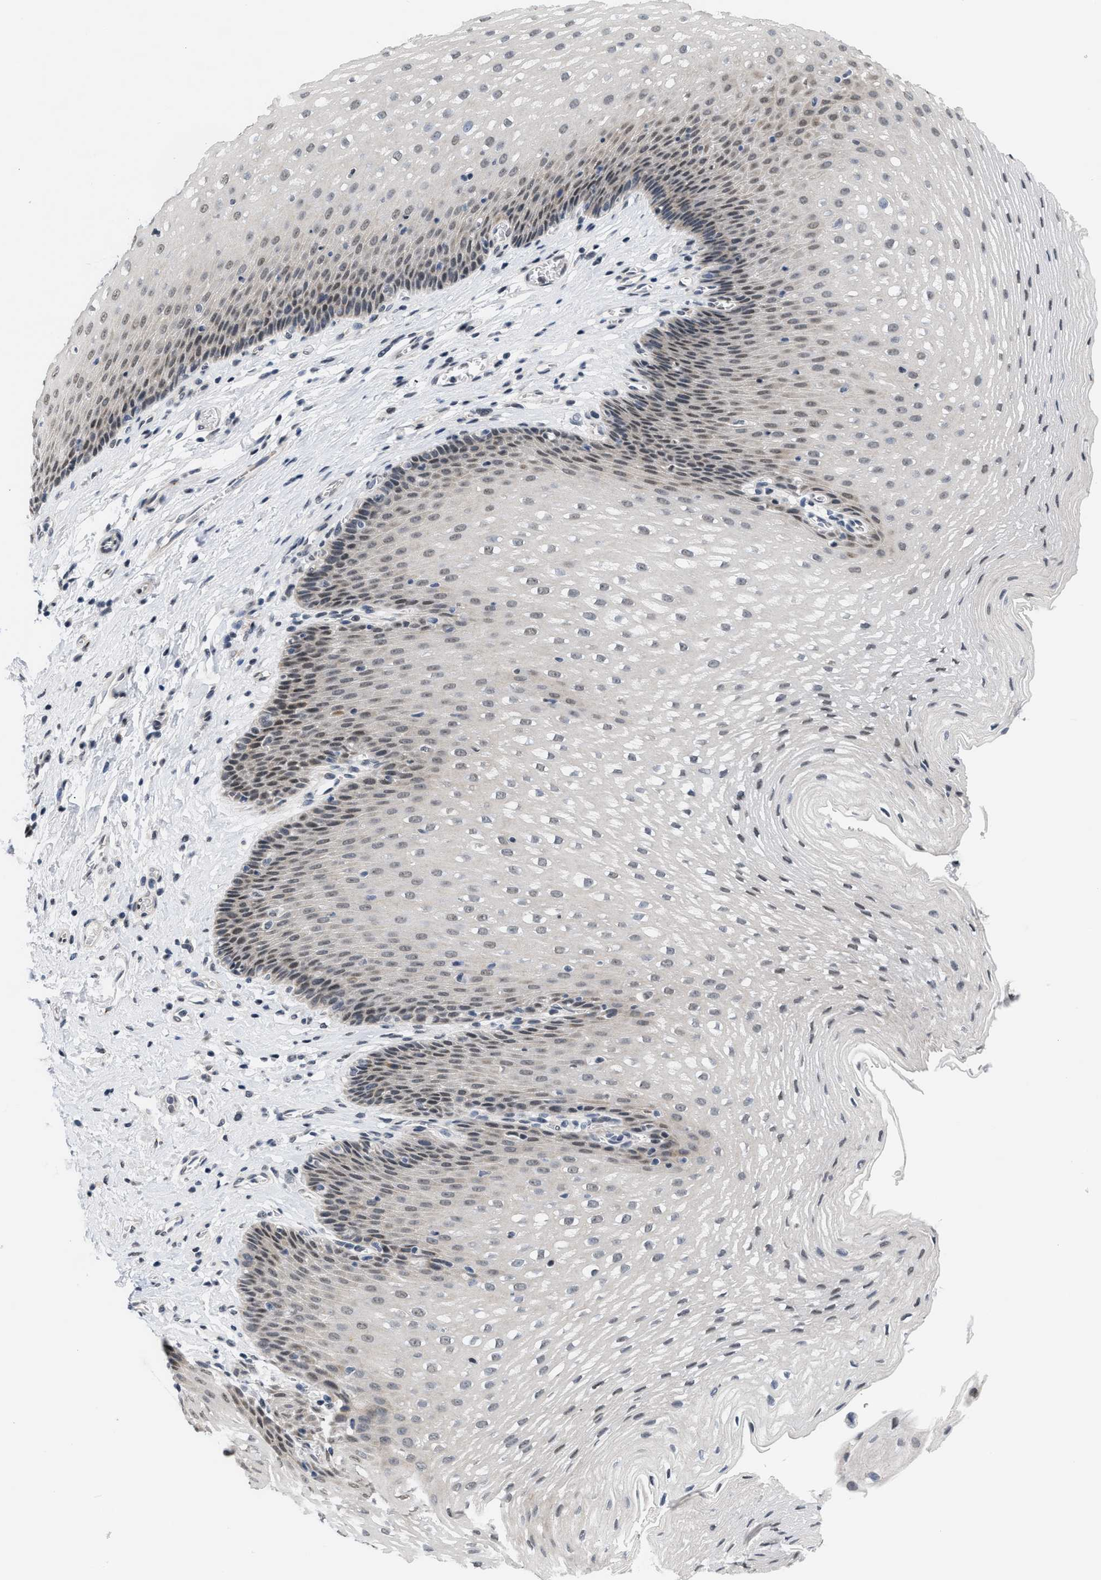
{"staining": {"intensity": "weak", "quantity": "25%-75%", "location": "cytoplasmic/membranous,nuclear"}, "tissue": "esophagus", "cell_type": "Squamous epithelial cells", "image_type": "normal", "snomed": [{"axis": "morphology", "description": "Normal tissue, NOS"}, {"axis": "topography", "description": "Esophagus"}], "caption": "A high-resolution photomicrograph shows IHC staining of unremarkable esophagus, which reveals weak cytoplasmic/membranous,nuclear positivity in about 25%-75% of squamous epithelial cells.", "gene": "RAF1", "patient": {"sex": "male", "age": 48}}